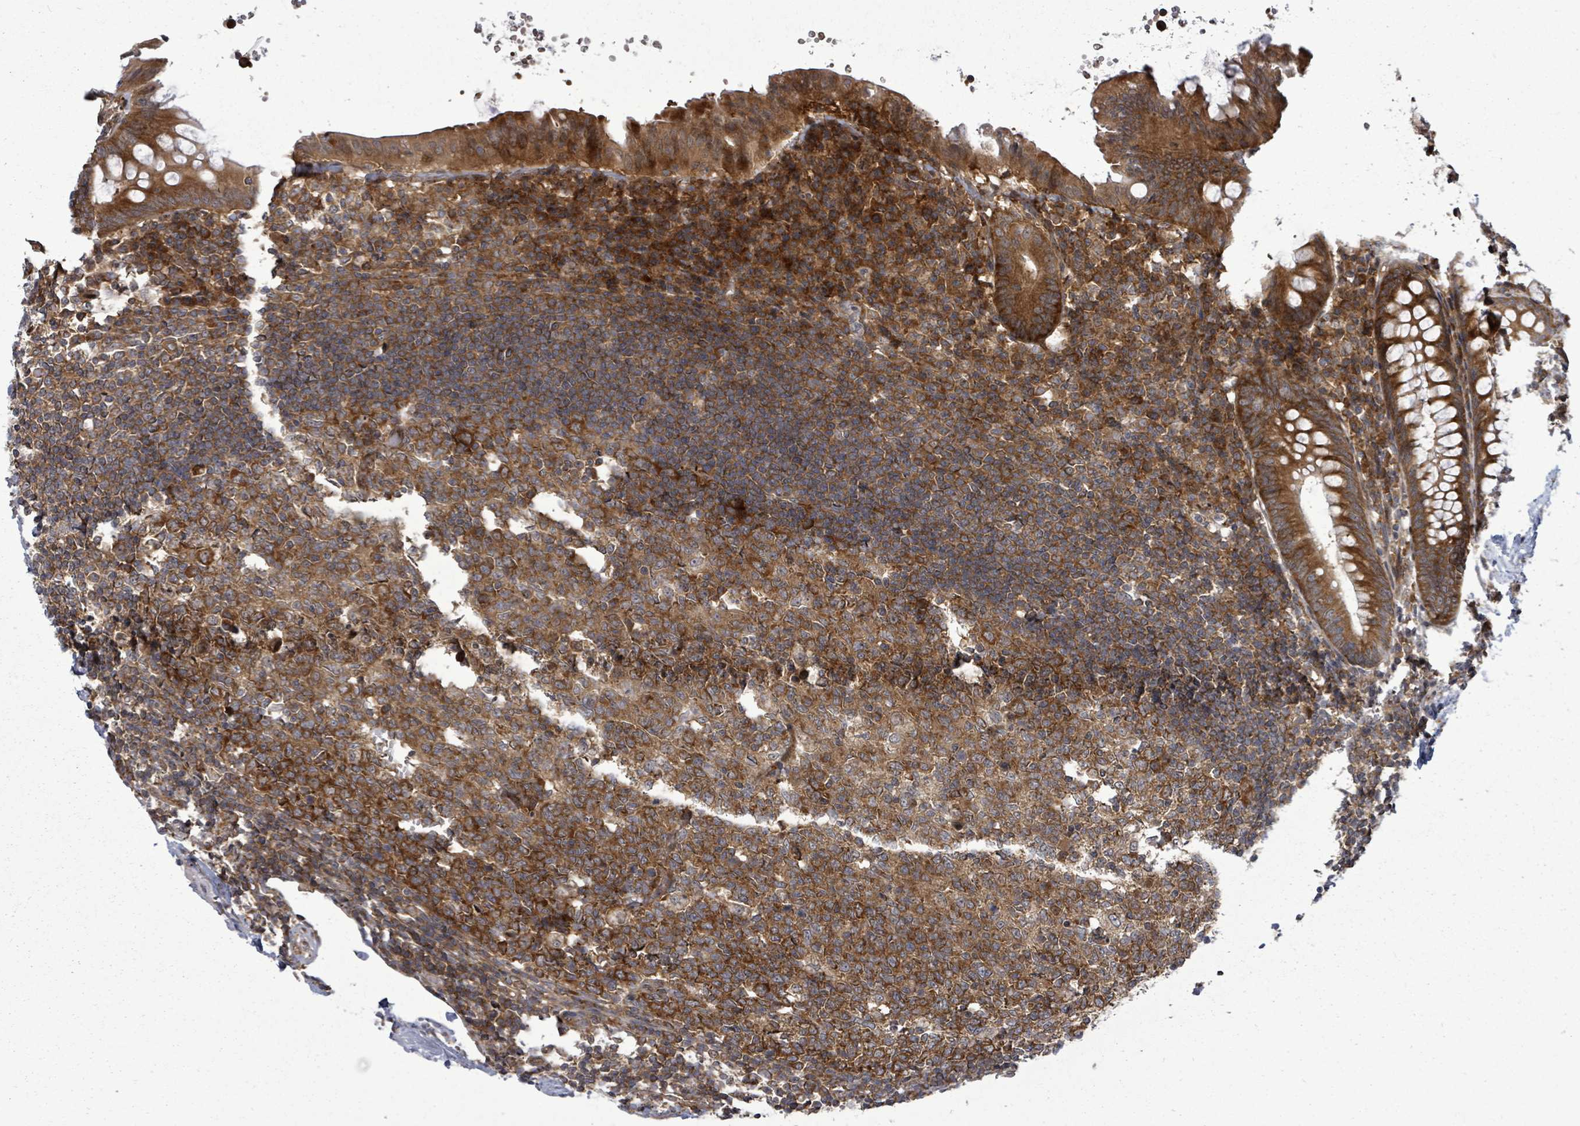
{"staining": {"intensity": "strong", "quantity": ">75%", "location": "cytoplasmic/membranous"}, "tissue": "appendix", "cell_type": "Glandular cells", "image_type": "normal", "snomed": [{"axis": "morphology", "description": "Normal tissue, NOS"}, {"axis": "topography", "description": "Appendix"}], "caption": "High-magnification brightfield microscopy of benign appendix stained with DAB (3,3'-diaminobenzidine) (brown) and counterstained with hematoxylin (blue). glandular cells exhibit strong cytoplasmic/membranous expression is identified in approximately>75% of cells. Immunohistochemistry (ihc) stains the protein of interest in brown and the nuclei are stained blue.", "gene": "EIF3CL", "patient": {"sex": "female", "age": 54}}